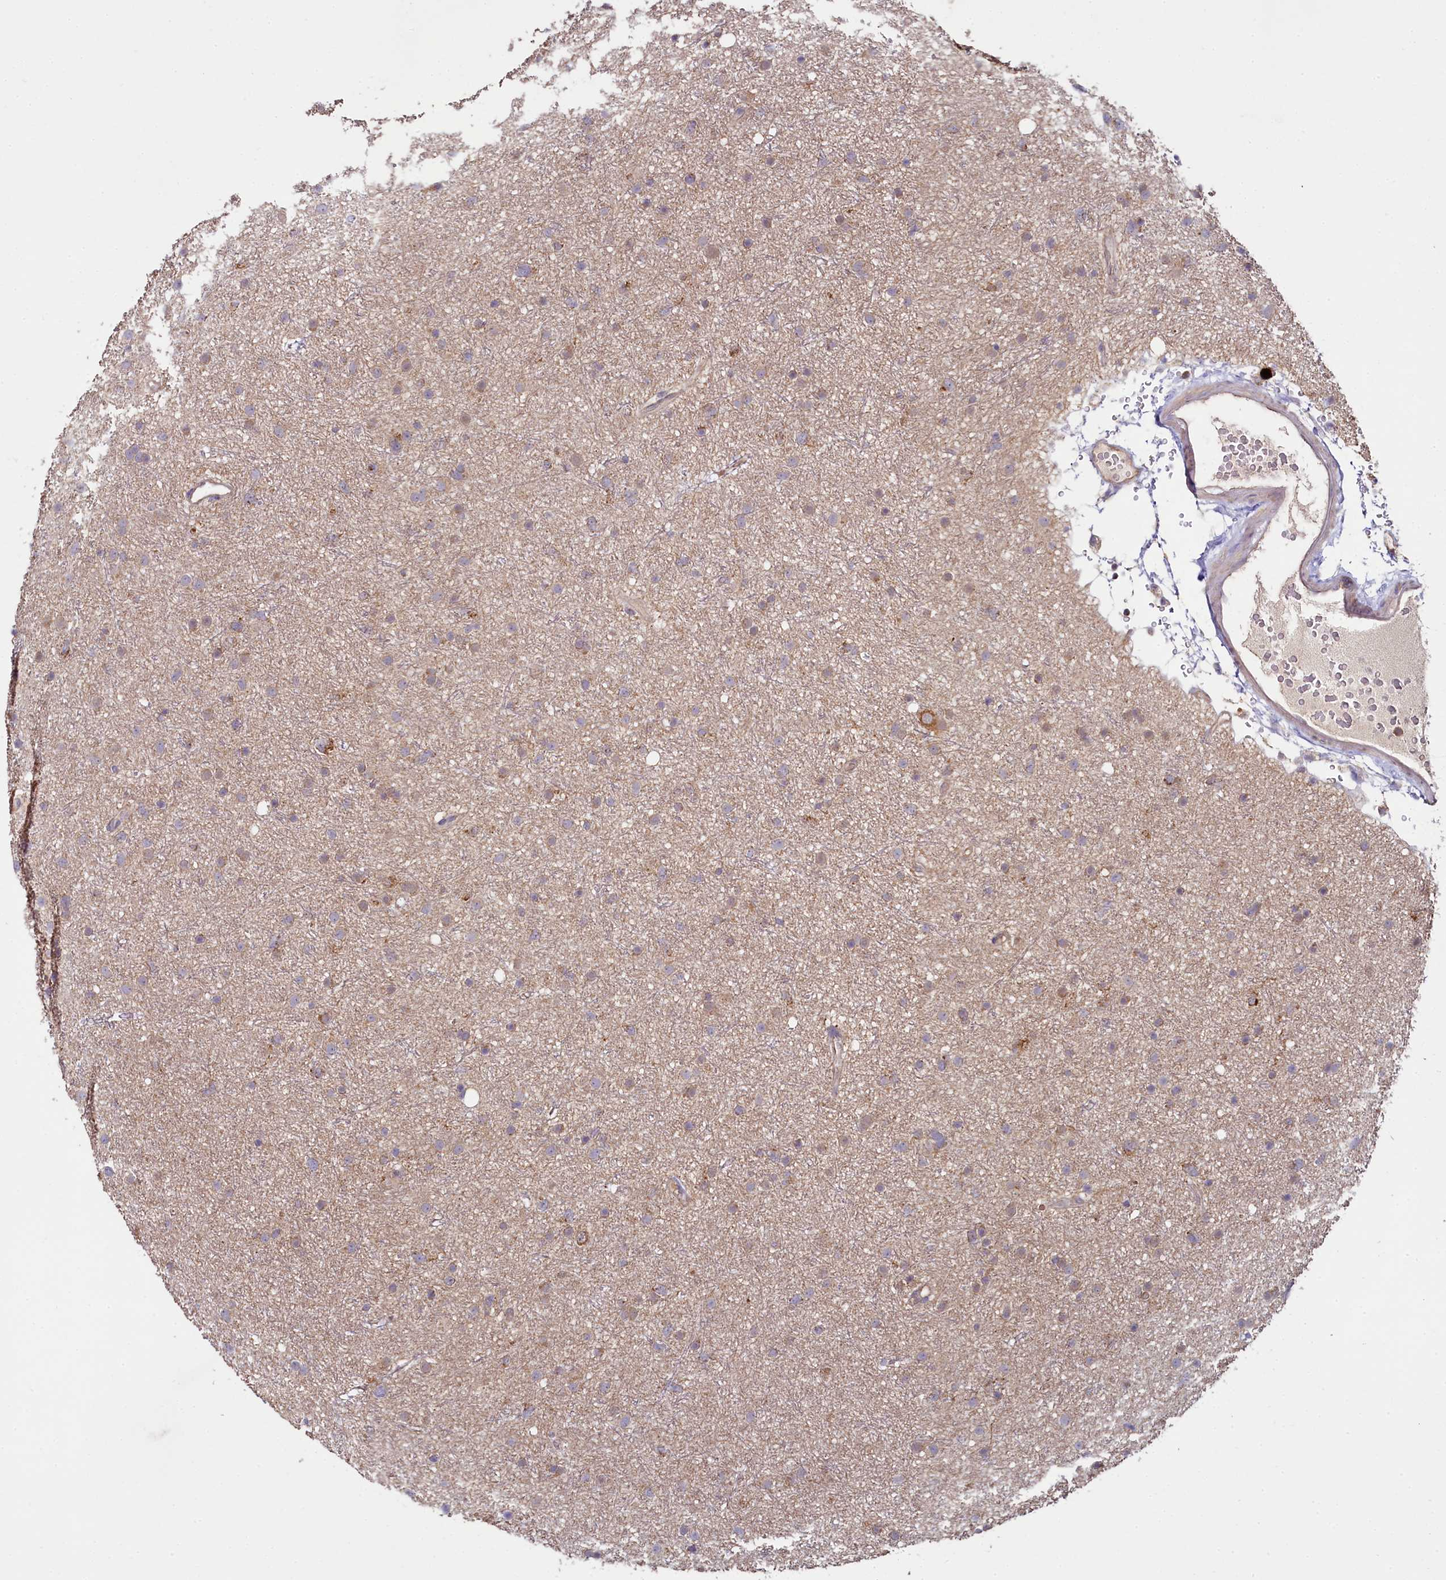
{"staining": {"intensity": "moderate", "quantity": "<25%", "location": "cytoplasmic/membranous"}, "tissue": "glioma", "cell_type": "Tumor cells", "image_type": "cancer", "snomed": [{"axis": "morphology", "description": "Glioma, malignant, Low grade"}, {"axis": "topography", "description": "Cerebral cortex"}], "caption": "Immunohistochemical staining of human malignant glioma (low-grade) reveals low levels of moderate cytoplasmic/membranous protein expression in about <25% of tumor cells.", "gene": "MRPL57", "patient": {"sex": "female", "age": 39}}